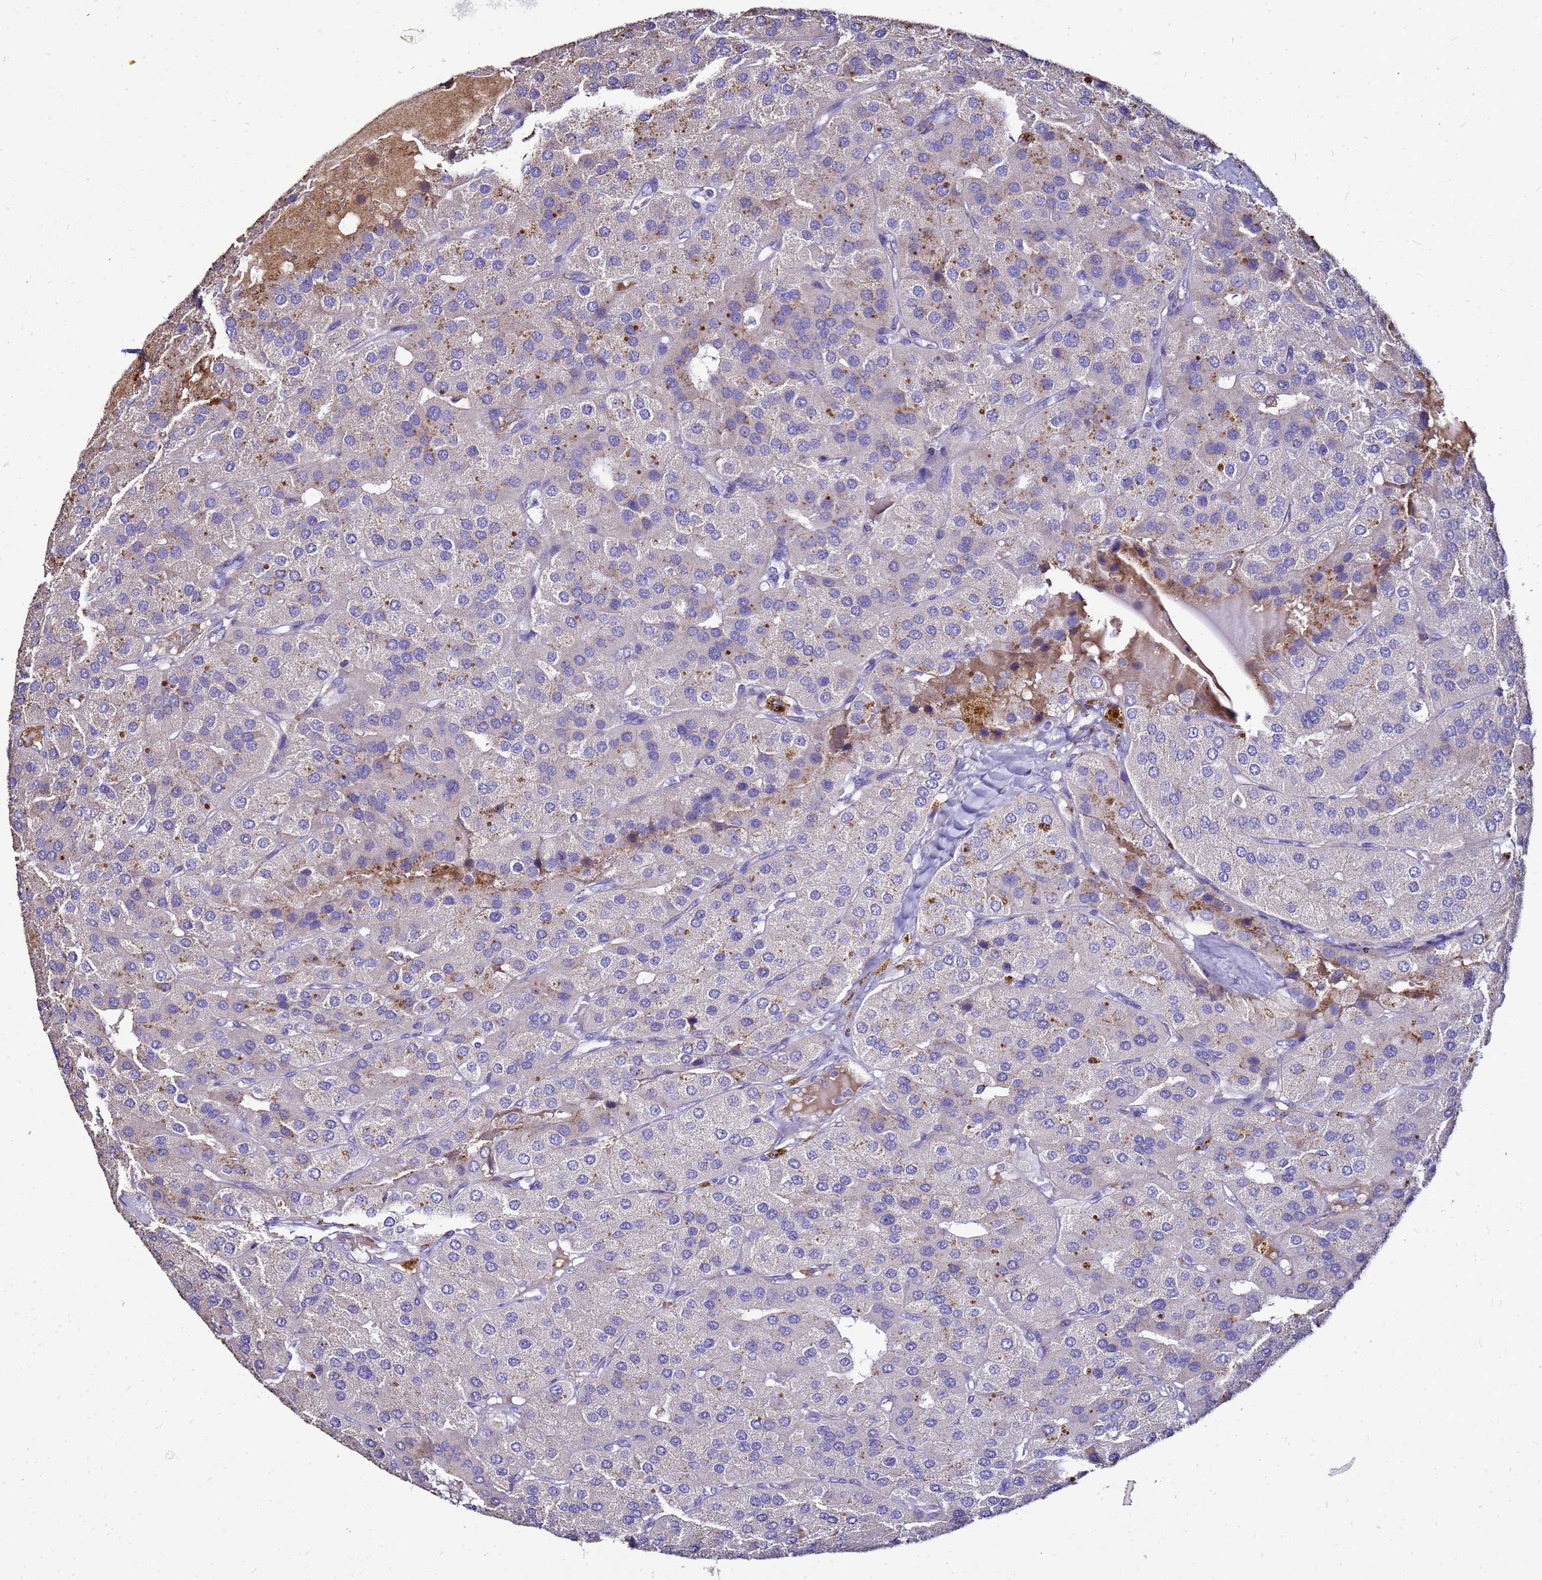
{"staining": {"intensity": "moderate", "quantity": "<25%", "location": "cytoplasmic/membranous"}, "tissue": "parathyroid gland", "cell_type": "Glandular cells", "image_type": "normal", "snomed": [{"axis": "morphology", "description": "Normal tissue, NOS"}, {"axis": "morphology", "description": "Adenoma, NOS"}, {"axis": "topography", "description": "Parathyroid gland"}], "caption": "IHC (DAB (3,3'-diaminobenzidine)) staining of normal parathyroid gland shows moderate cytoplasmic/membranous protein staining in approximately <25% of glandular cells. (Stains: DAB (3,3'-diaminobenzidine) in brown, nuclei in blue, Microscopy: brightfield microscopy at high magnification).", "gene": "S100A2", "patient": {"sex": "female", "age": 86}}